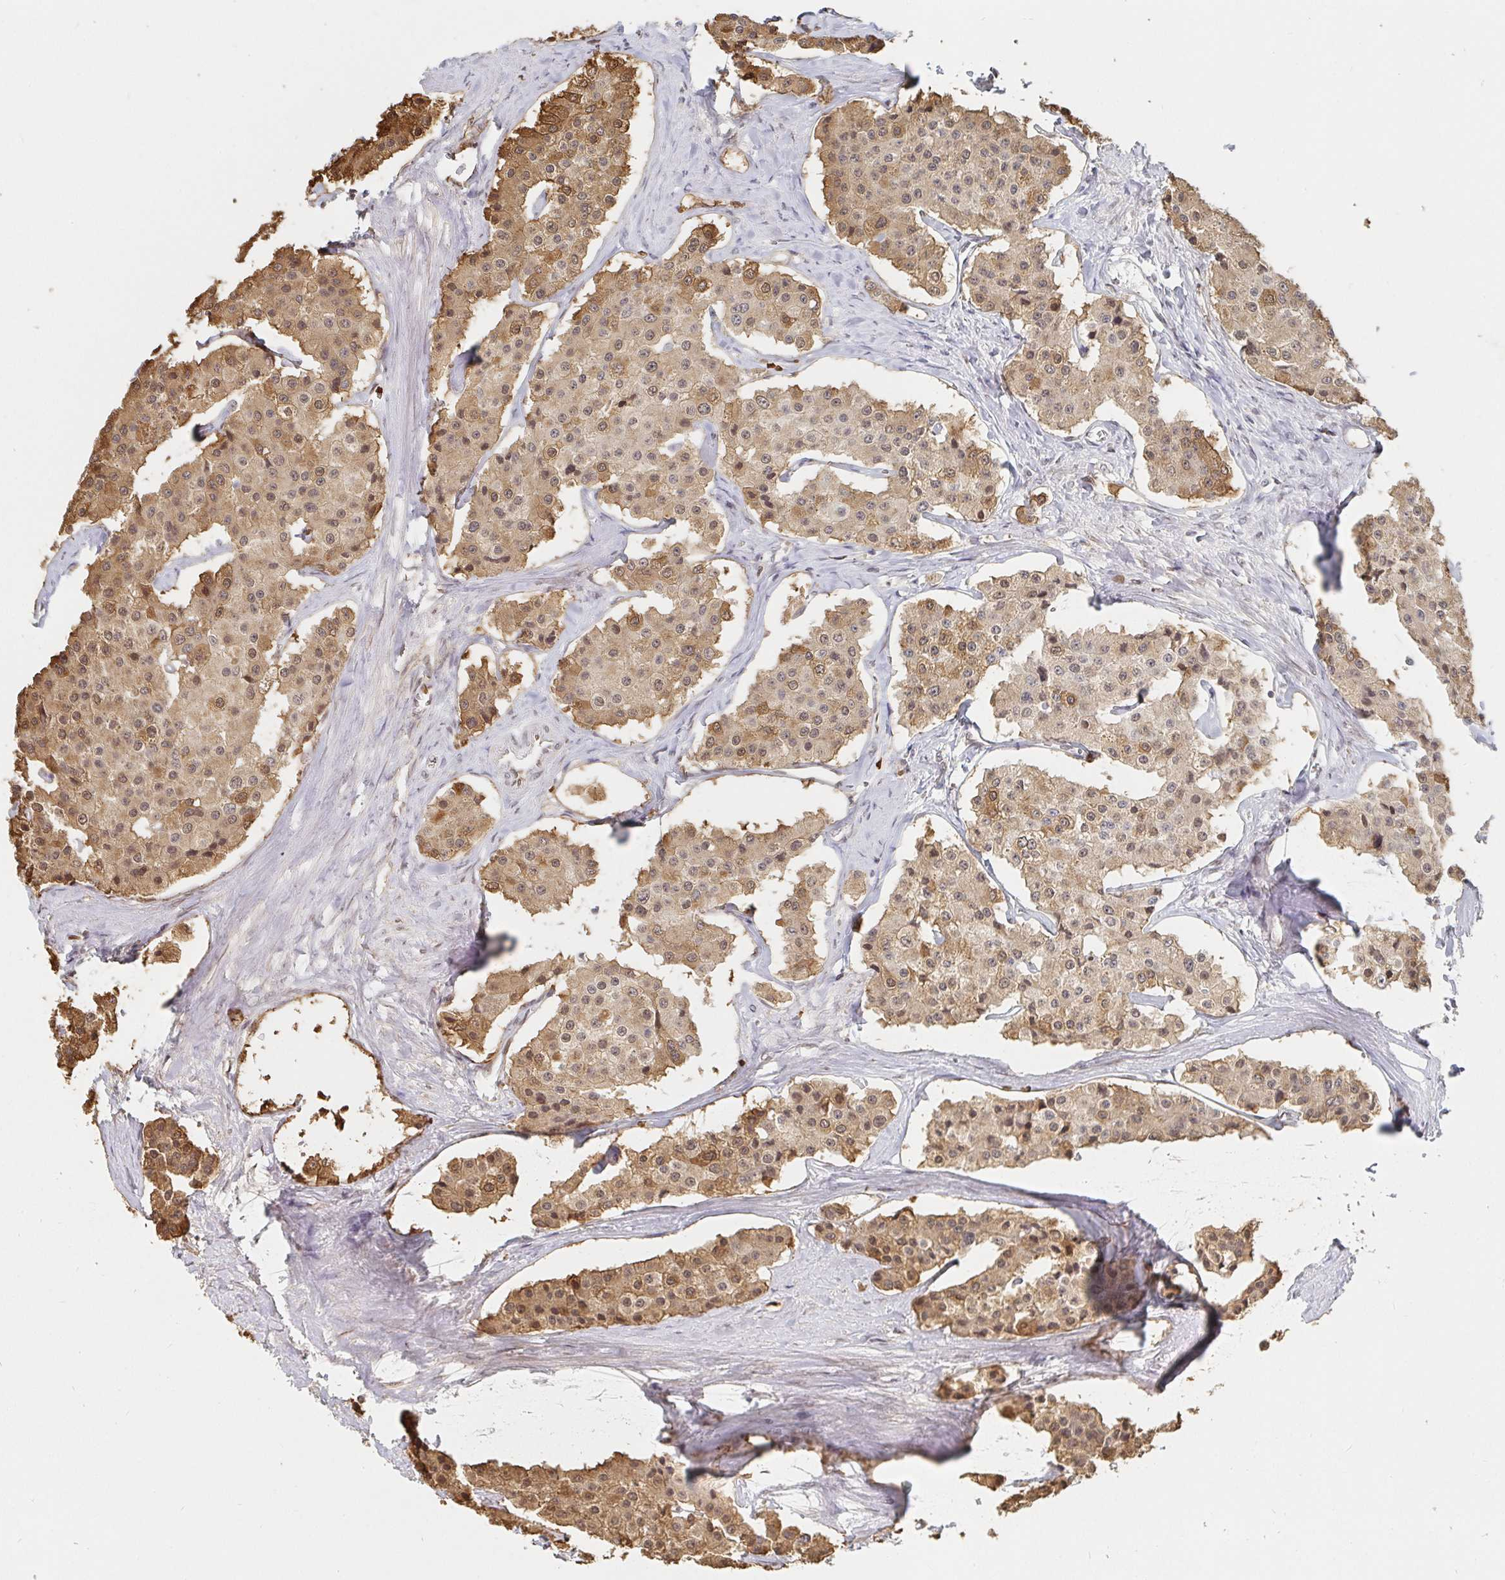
{"staining": {"intensity": "moderate", "quantity": "25%-75%", "location": "cytoplasmic/membranous,nuclear"}, "tissue": "carcinoid", "cell_type": "Tumor cells", "image_type": "cancer", "snomed": [{"axis": "morphology", "description": "Carcinoid, malignant, NOS"}, {"axis": "topography", "description": "Small intestine"}], "caption": "IHC staining of carcinoid (malignant), which exhibits medium levels of moderate cytoplasmic/membranous and nuclear staining in approximately 25%-75% of tumor cells indicating moderate cytoplasmic/membranous and nuclear protein positivity. The staining was performed using DAB (brown) for protein detection and nuclei were counterstained in hematoxylin (blue).", "gene": "CHD2", "patient": {"sex": "female", "age": 65}}